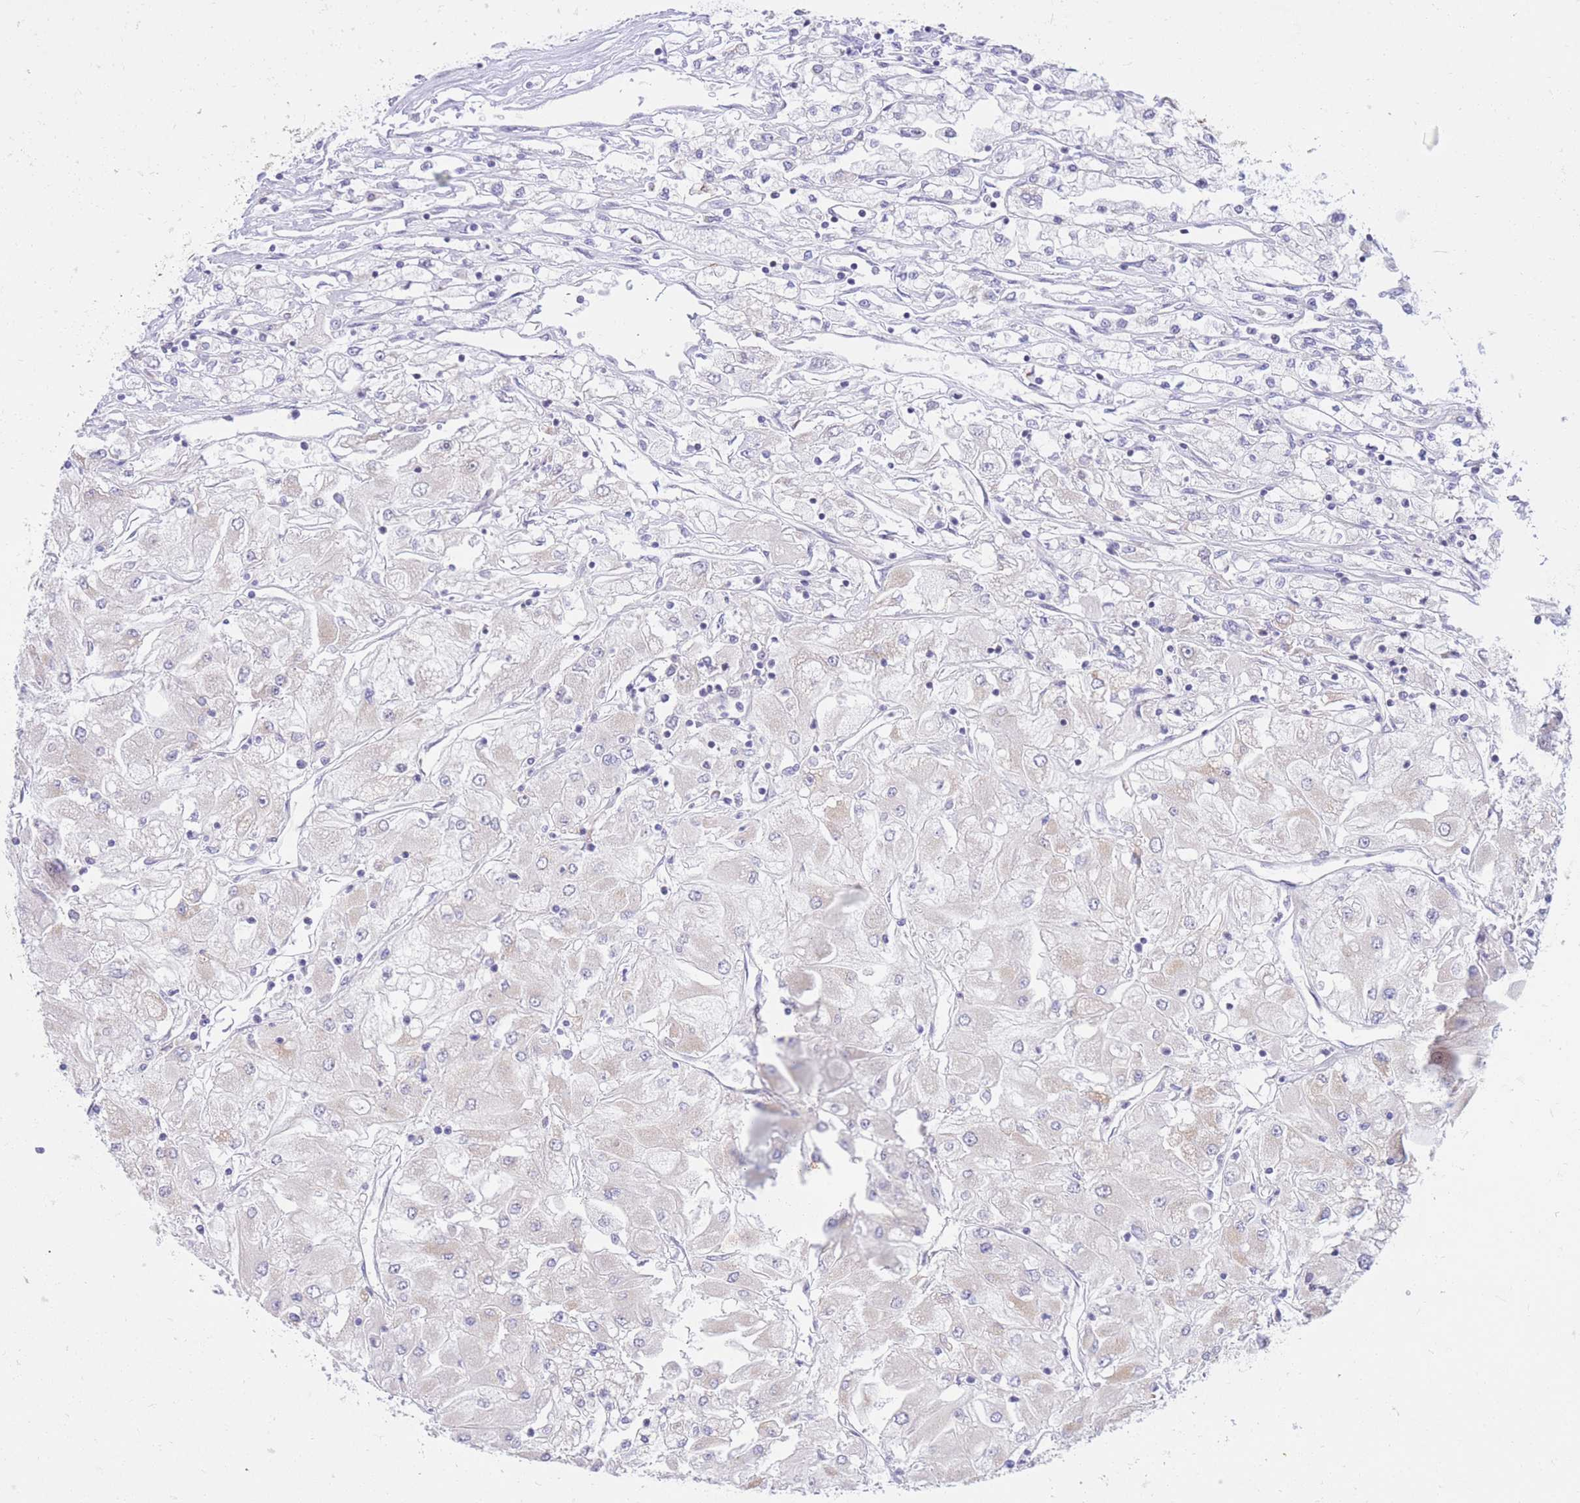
{"staining": {"intensity": "negative", "quantity": "none", "location": "none"}, "tissue": "renal cancer", "cell_type": "Tumor cells", "image_type": "cancer", "snomed": [{"axis": "morphology", "description": "Adenocarcinoma, NOS"}, {"axis": "topography", "description": "Kidney"}], "caption": "The photomicrograph exhibits no significant positivity in tumor cells of renal cancer.", "gene": "RPL39L", "patient": {"sex": "male", "age": 80}}